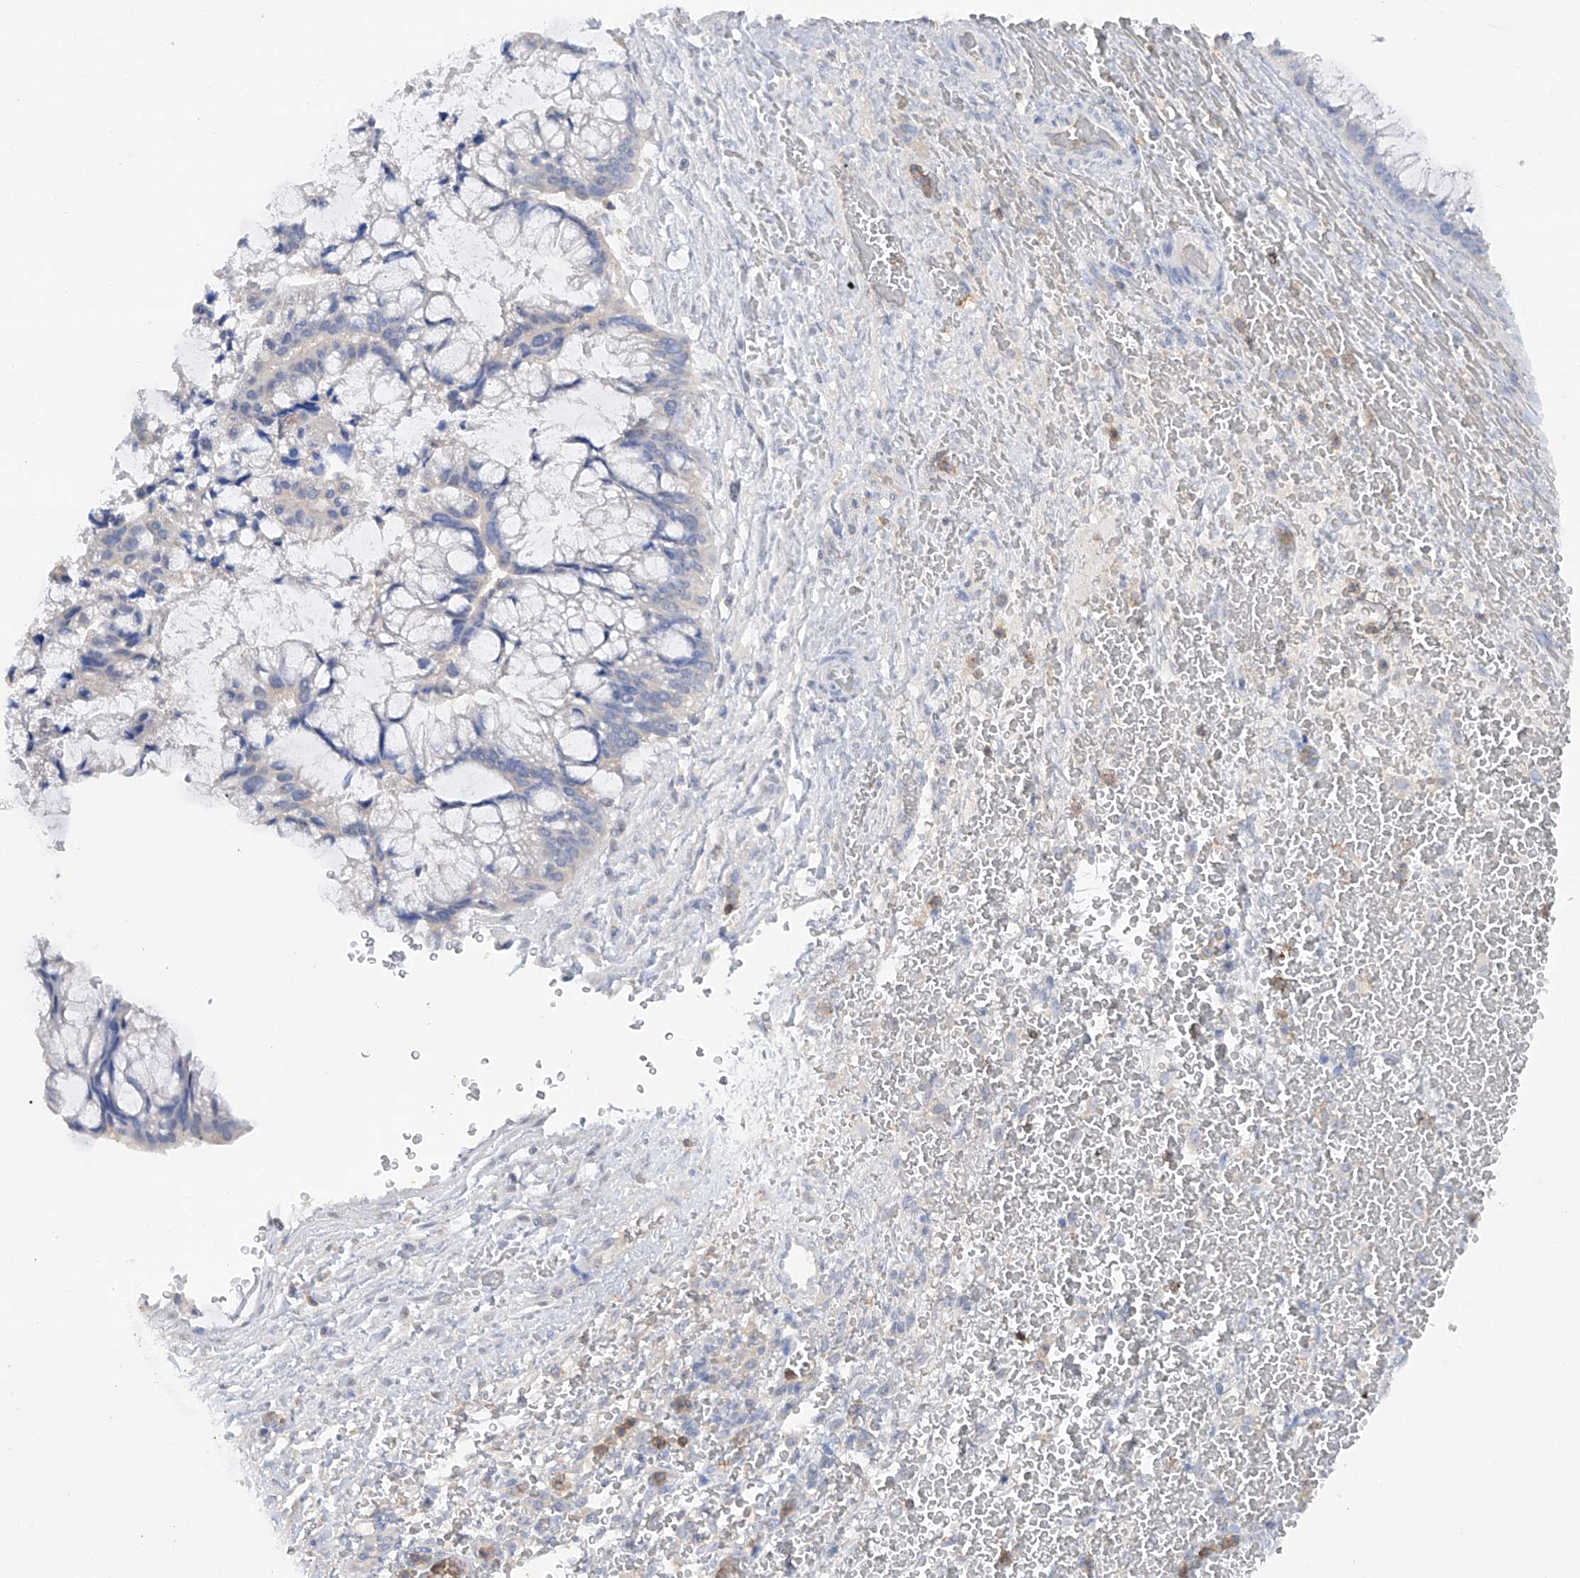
{"staining": {"intensity": "negative", "quantity": "none", "location": "none"}, "tissue": "ovarian cancer", "cell_type": "Tumor cells", "image_type": "cancer", "snomed": [{"axis": "morphology", "description": "Cystadenocarcinoma, mucinous, NOS"}, {"axis": "topography", "description": "Ovary"}], "caption": "Immunohistochemical staining of ovarian cancer exhibits no significant staining in tumor cells.", "gene": "HAS3", "patient": {"sex": "female", "age": 37}}